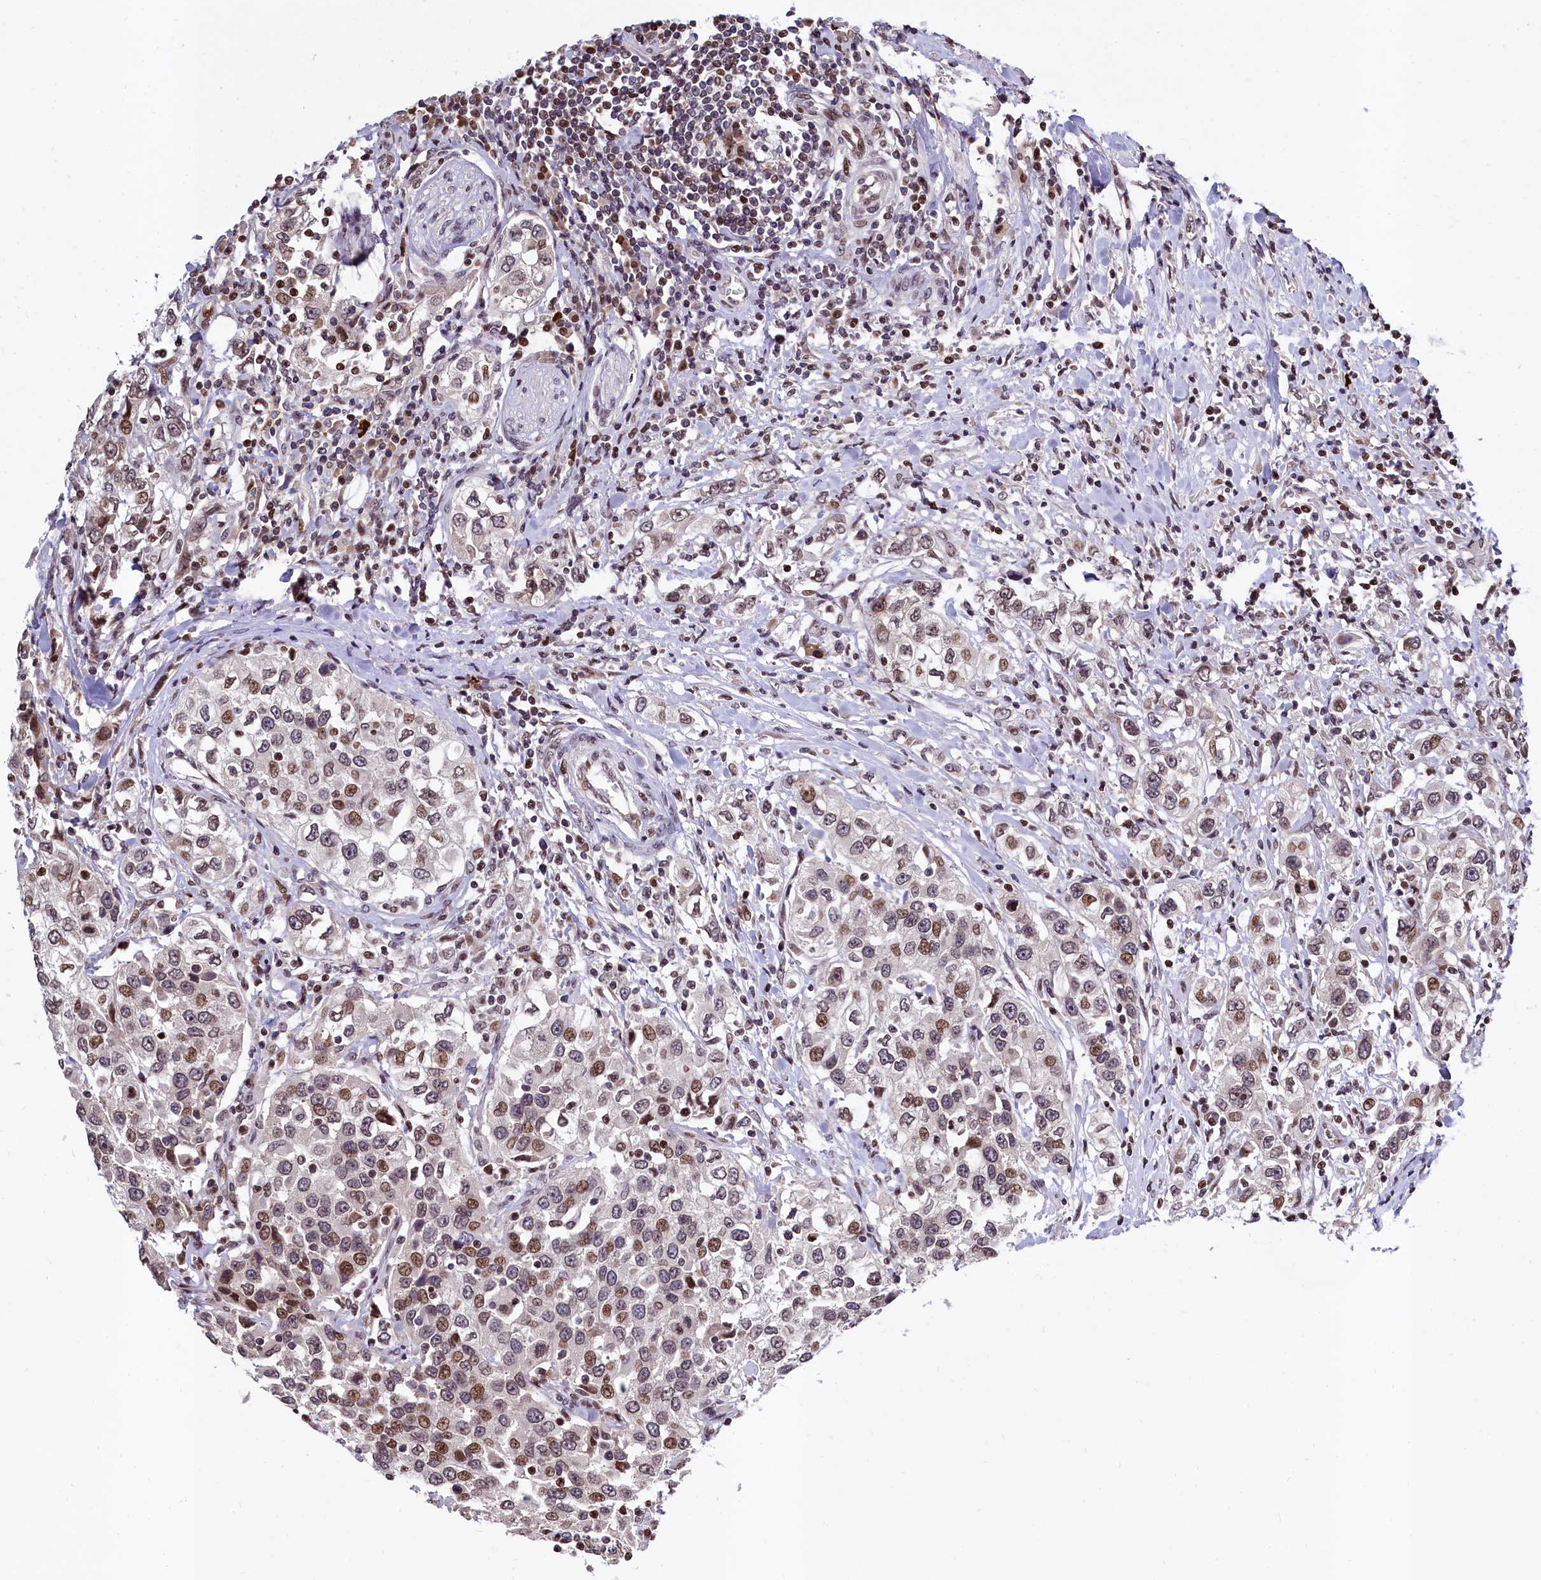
{"staining": {"intensity": "moderate", "quantity": "25%-75%", "location": "nuclear"}, "tissue": "urothelial cancer", "cell_type": "Tumor cells", "image_type": "cancer", "snomed": [{"axis": "morphology", "description": "Urothelial carcinoma, High grade"}, {"axis": "topography", "description": "Urinary bladder"}], "caption": "Protein analysis of urothelial cancer tissue displays moderate nuclear expression in about 25%-75% of tumor cells.", "gene": "FAM217B", "patient": {"sex": "female", "age": 80}}